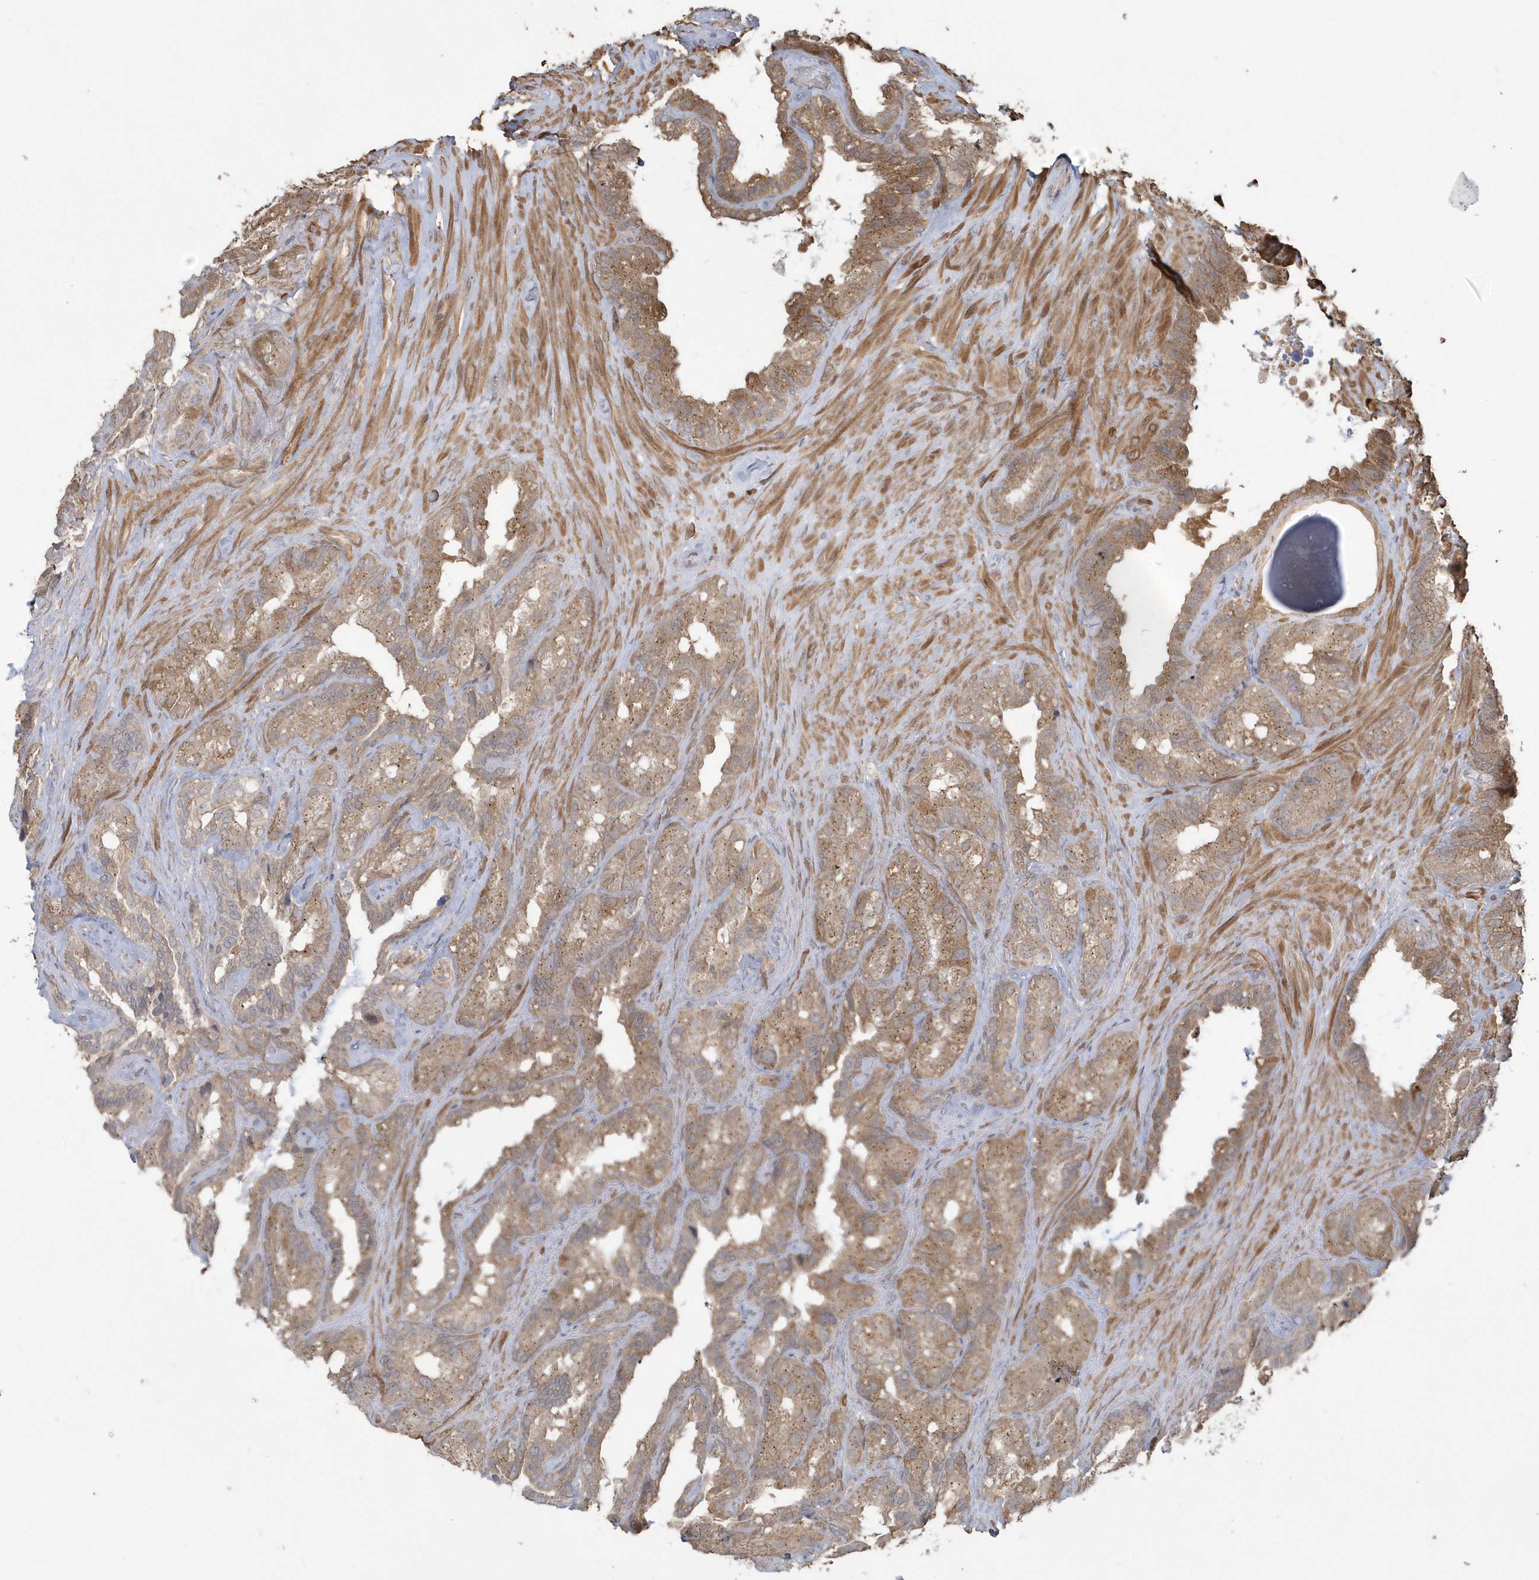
{"staining": {"intensity": "moderate", "quantity": ">75%", "location": "cytoplasmic/membranous"}, "tissue": "seminal vesicle", "cell_type": "Glandular cells", "image_type": "normal", "snomed": [{"axis": "morphology", "description": "Normal tissue, NOS"}, {"axis": "topography", "description": "Prostate"}, {"axis": "topography", "description": "Seminal veicle"}], "caption": "DAB (3,3'-diaminobenzidine) immunohistochemical staining of unremarkable human seminal vesicle reveals moderate cytoplasmic/membranous protein expression in approximately >75% of glandular cells. (Stains: DAB in brown, nuclei in blue, Microscopy: brightfield microscopy at high magnification).", "gene": "ARMC8", "patient": {"sex": "male", "age": 68}}